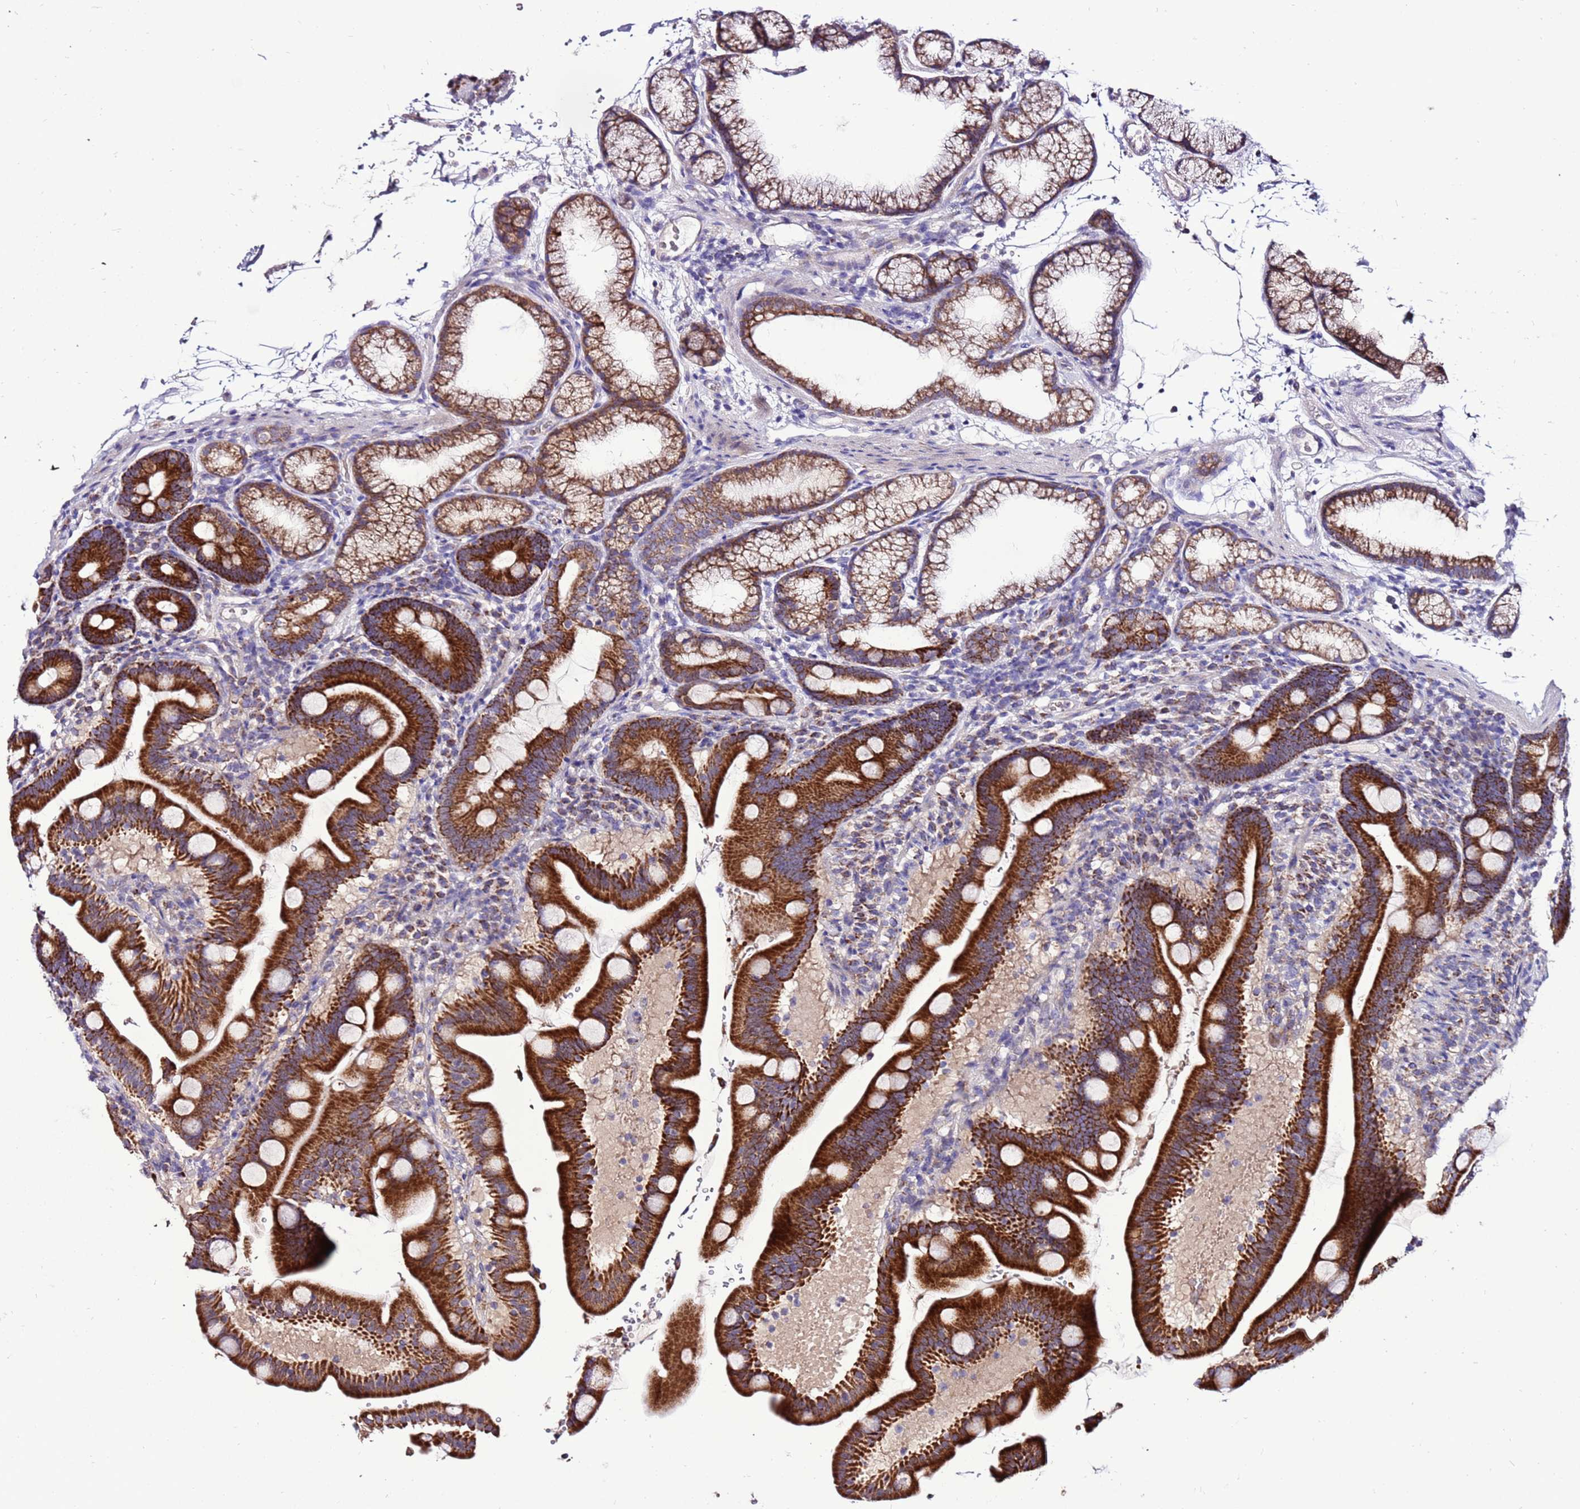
{"staining": {"intensity": "strong", "quantity": ">75%", "location": "cytoplasmic/membranous"}, "tissue": "duodenum", "cell_type": "Glandular cells", "image_type": "normal", "snomed": [{"axis": "morphology", "description": "Normal tissue, NOS"}, {"axis": "topography", "description": "Duodenum"}], "caption": "Duodenum was stained to show a protein in brown. There is high levels of strong cytoplasmic/membranous staining in about >75% of glandular cells. Using DAB (3,3'-diaminobenzidine) (brown) and hematoxylin (blue) stains, captured at high magnification using brightfield microscopy.", "gene": "SPSB3", "patient": {"sex": "male", "age": 54}}